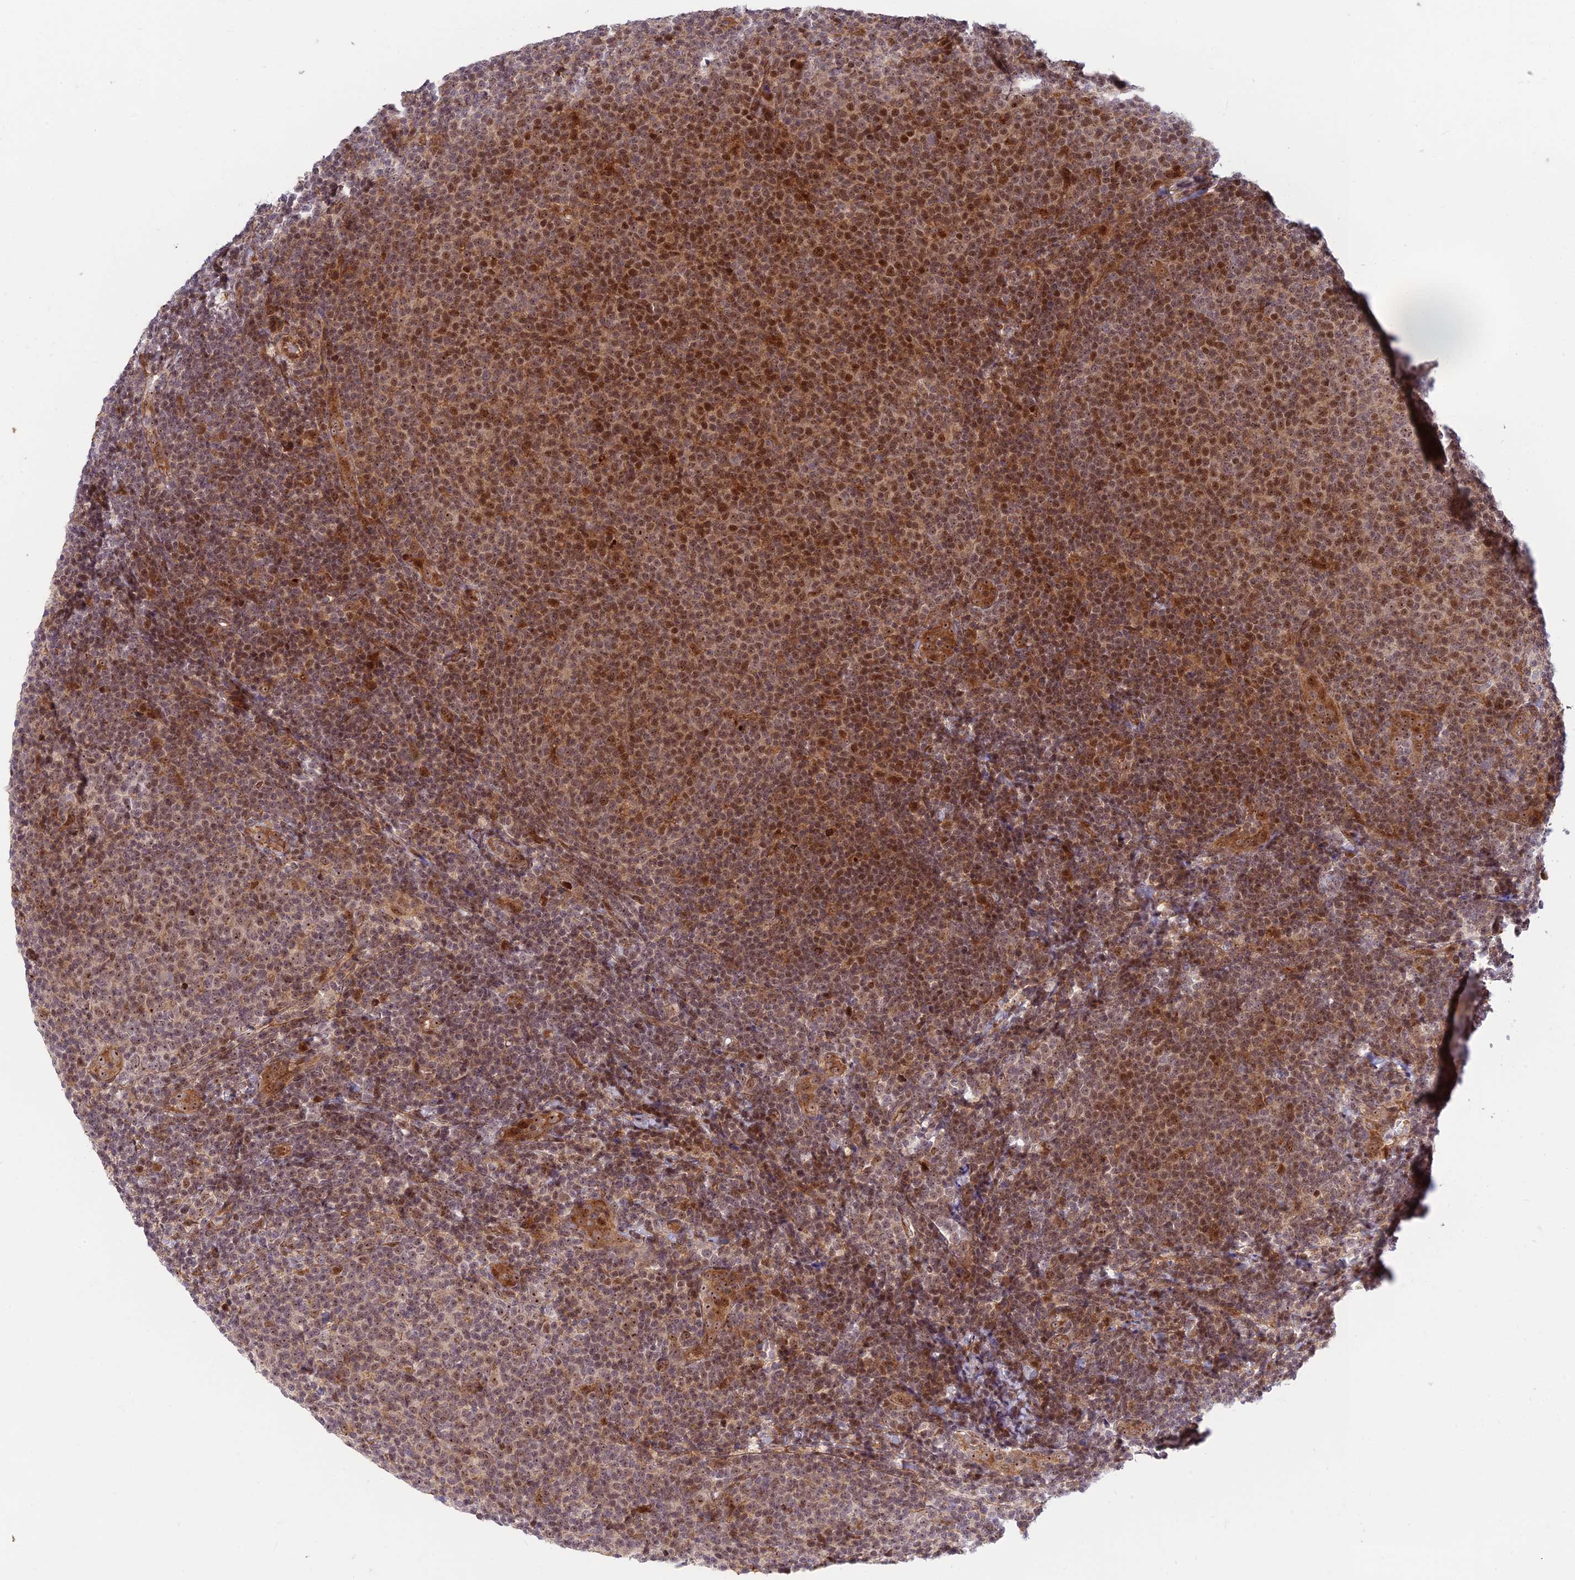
{"staining": {"intensity": "moderate", "quantity": ">75%", "location": "nuclear"}, "tissue": "lymphoma", "cell_type": "Tumor cells", "image_type": "cancer", "snomed": [{"axis": "morphology", "description": "Malignant lymphoma, non-Hodgkin's type, Low grade"}, {"axis": "topography", "description": "Lymph node"}], "caption": "Human malignant lymphoma, non-Hodgkin's type (low-grade) stained with a protein marker exhibits moderate staining in tumor cells.", "gene": "UFSP2", "patient": {"sex": "male", "age": 66}}